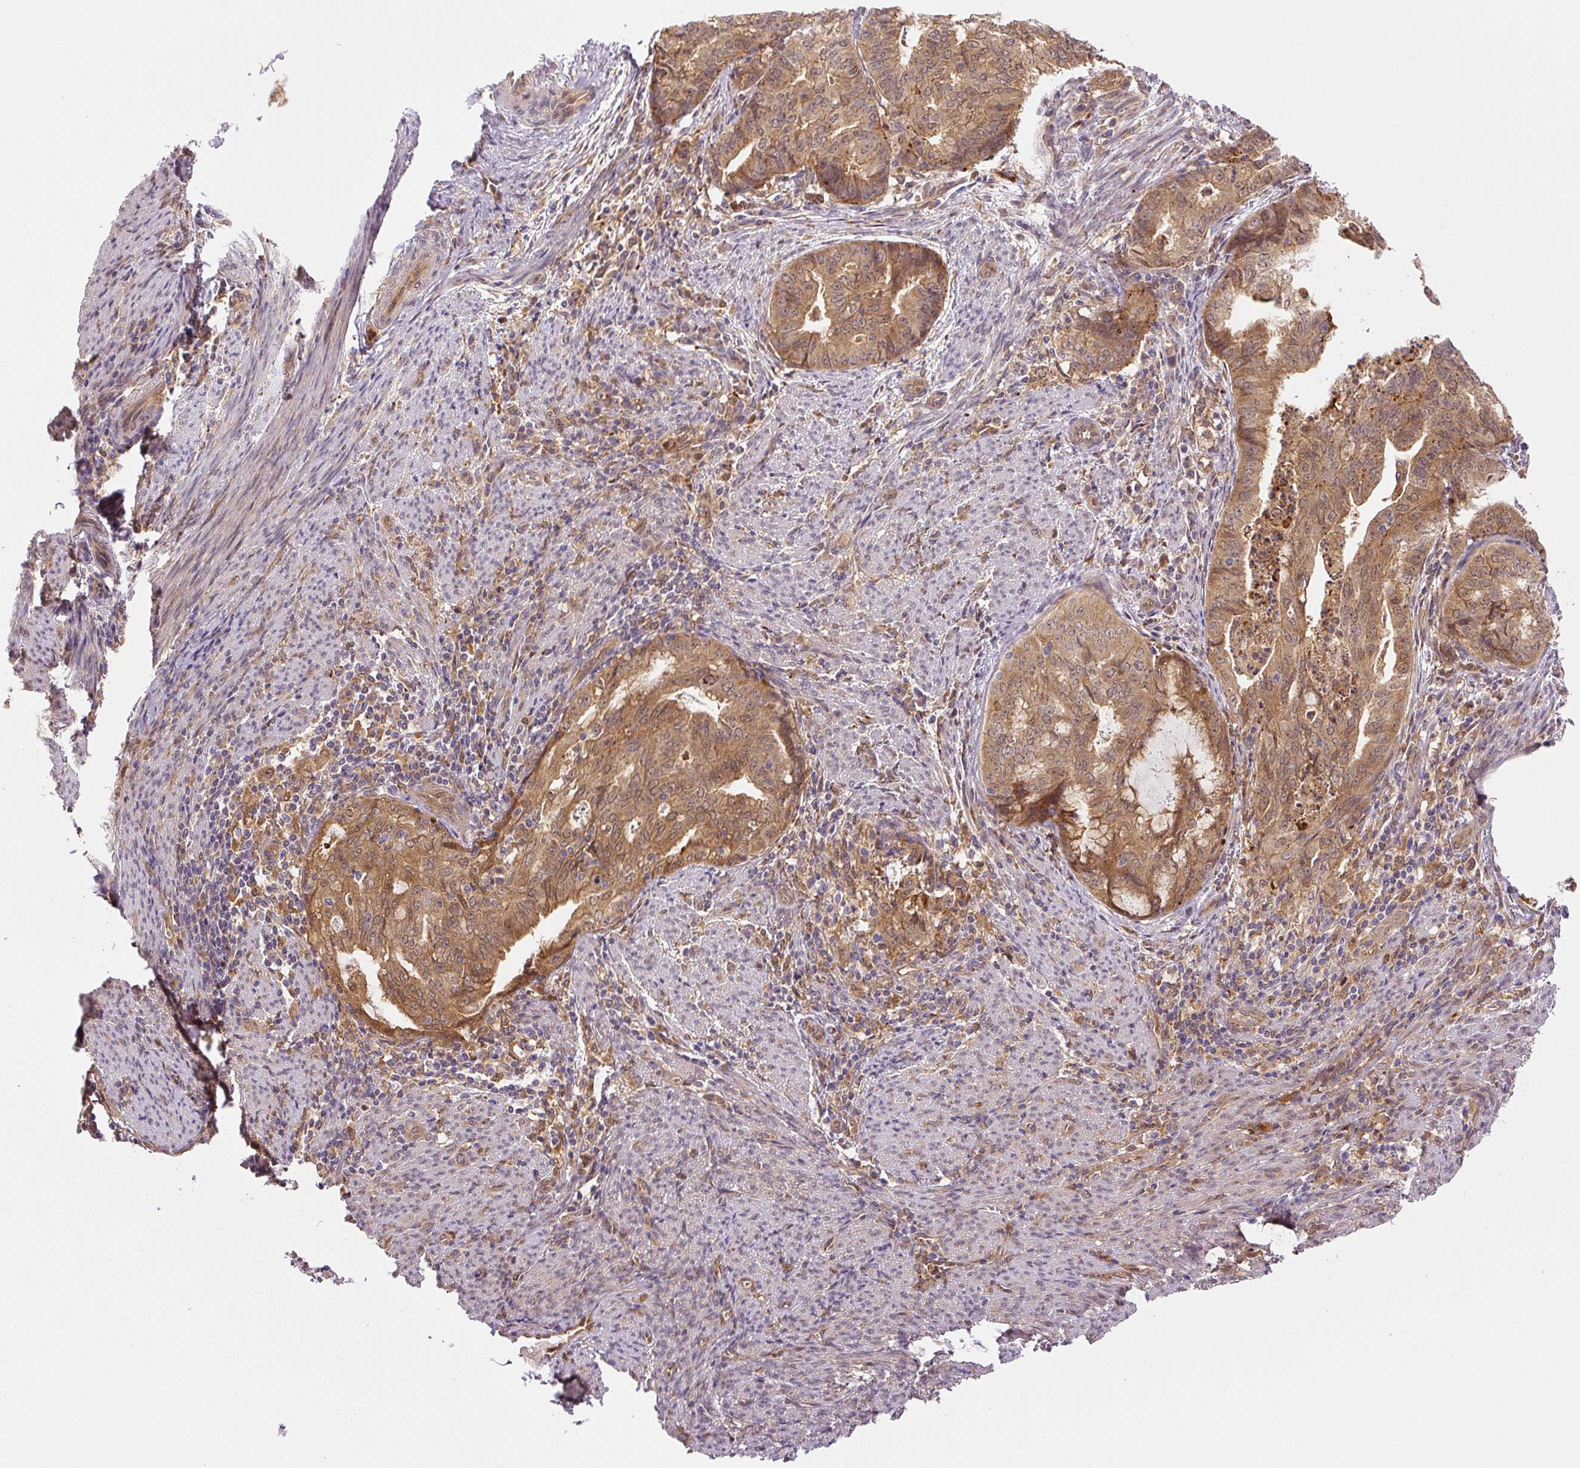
{"staining": {"intensity": "moderate", "quantity": ">75%", "location": "cytoplasmic/membranous"}, "tissue": "endometrial cancer", "cell_type": "Tumor cells", "image_type": "cancer", "snomed": [{"axis": "morphology", "description": "Adenocarcinoma, NOS"}, {"axis": "topography", "description": "Endometrium"}], "caption": "Endometrial cancer stained with a brown dye displays moderate cytoplasmic/membranous positive expression in about >75% of tumor cells.", "gene": "ZSWIM7", "patient": {"sex": "female", "age": 79}}